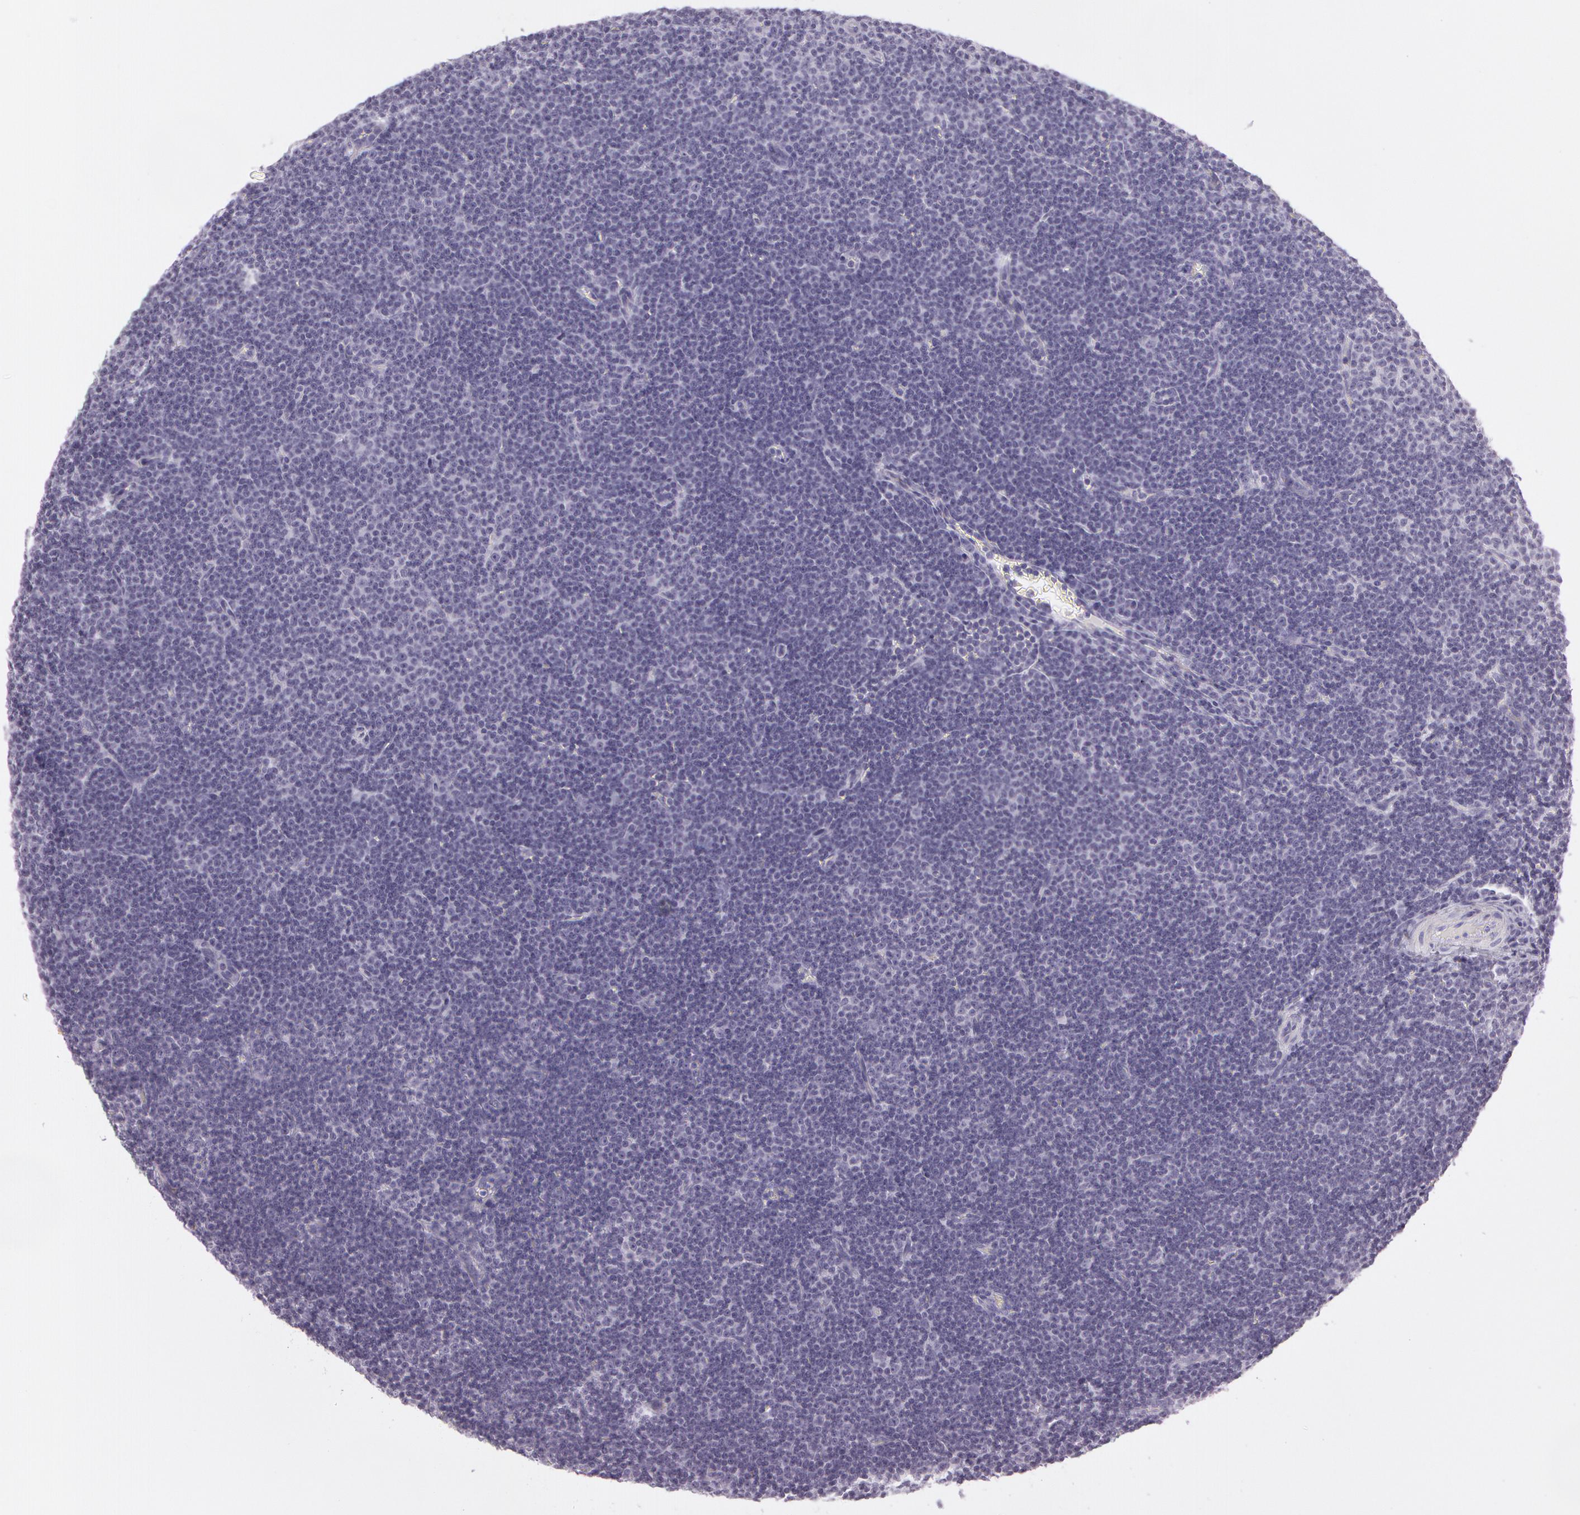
{"staining": {"intensity": "negative", "quantity": "none", "location": "none"}, "tissue": "lymphoma", "cell_type": "Tumor cells", "image_type": "cancer", "snomed": [{"axis": "morphology", "description": "Malignant lymphoma, non-Hodgkin's type, Low grade"}, {"axis": "topography", "description": "Lymph node"}], "caption": "Immunohistochemistry (IHC) histopathology image of human malignant lymphoma, non-Hodgkin's type (low-grade) stained for a protein (brown), which exhibits no positivity in tumor cells.", "gene": "OTC", "patient": {"sex": "male", "age": 57}}